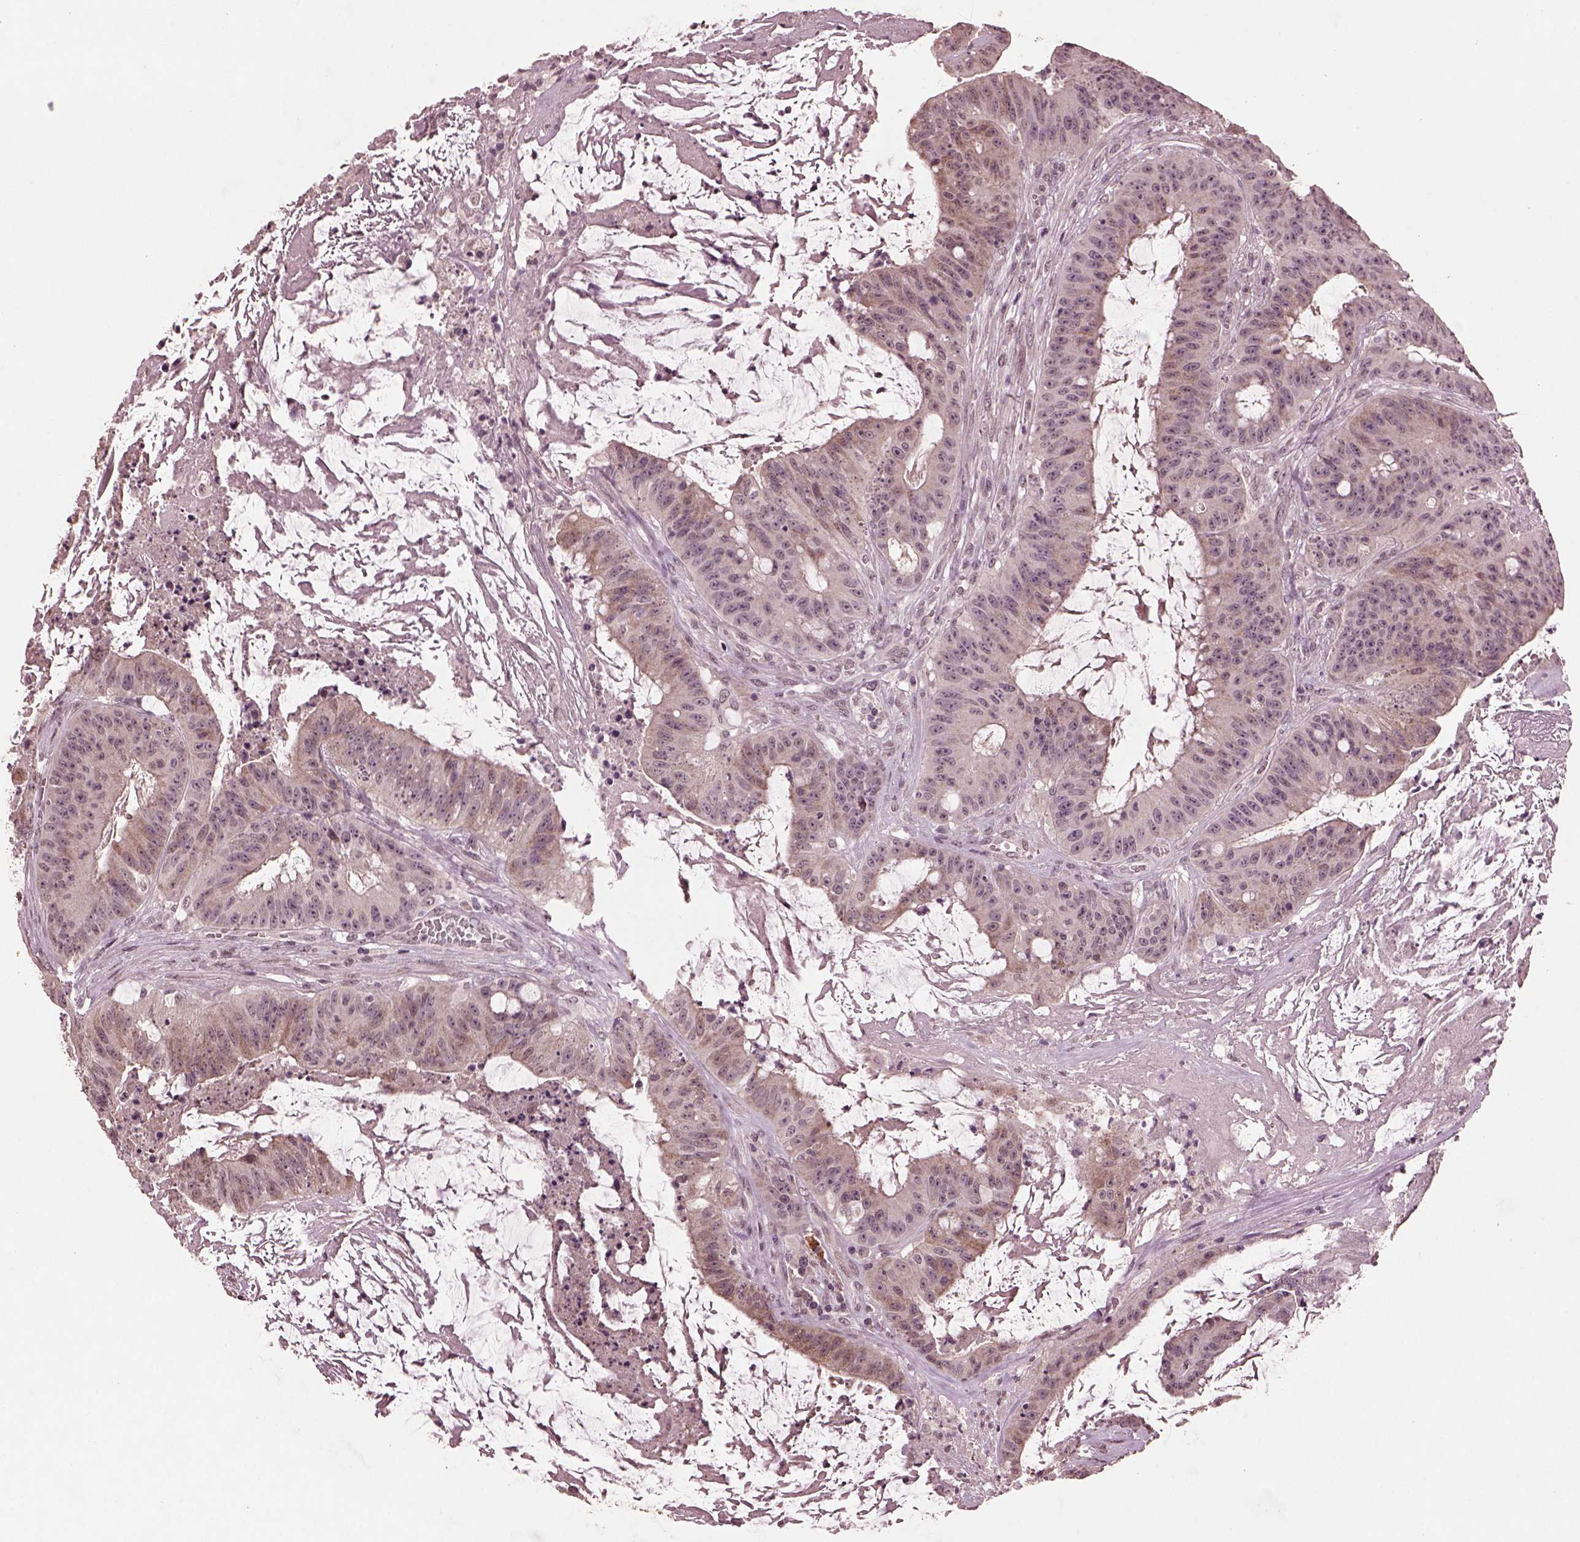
{"staining": {"intensity": "weak", "quantity": "25%-75%", "location": "cytoplasmic/membranous"}, "tissue": "colorectal cancer", "cell_type": "Tumor cells", "image_type": "cancer", "snomed": [{"axis": "morphology", "description": "Adenocarcinoma, NOS"}, {"axis": "topography", "description": "Colon"}], "caption": "This is an image of immunohistochemistry staining of colorectal cancer, which shows weak positivity in the cytoplasmic/membranous of tumor cells.", "gene": "IL18RAP", "patient": {"sex": "male", "age": 33}}